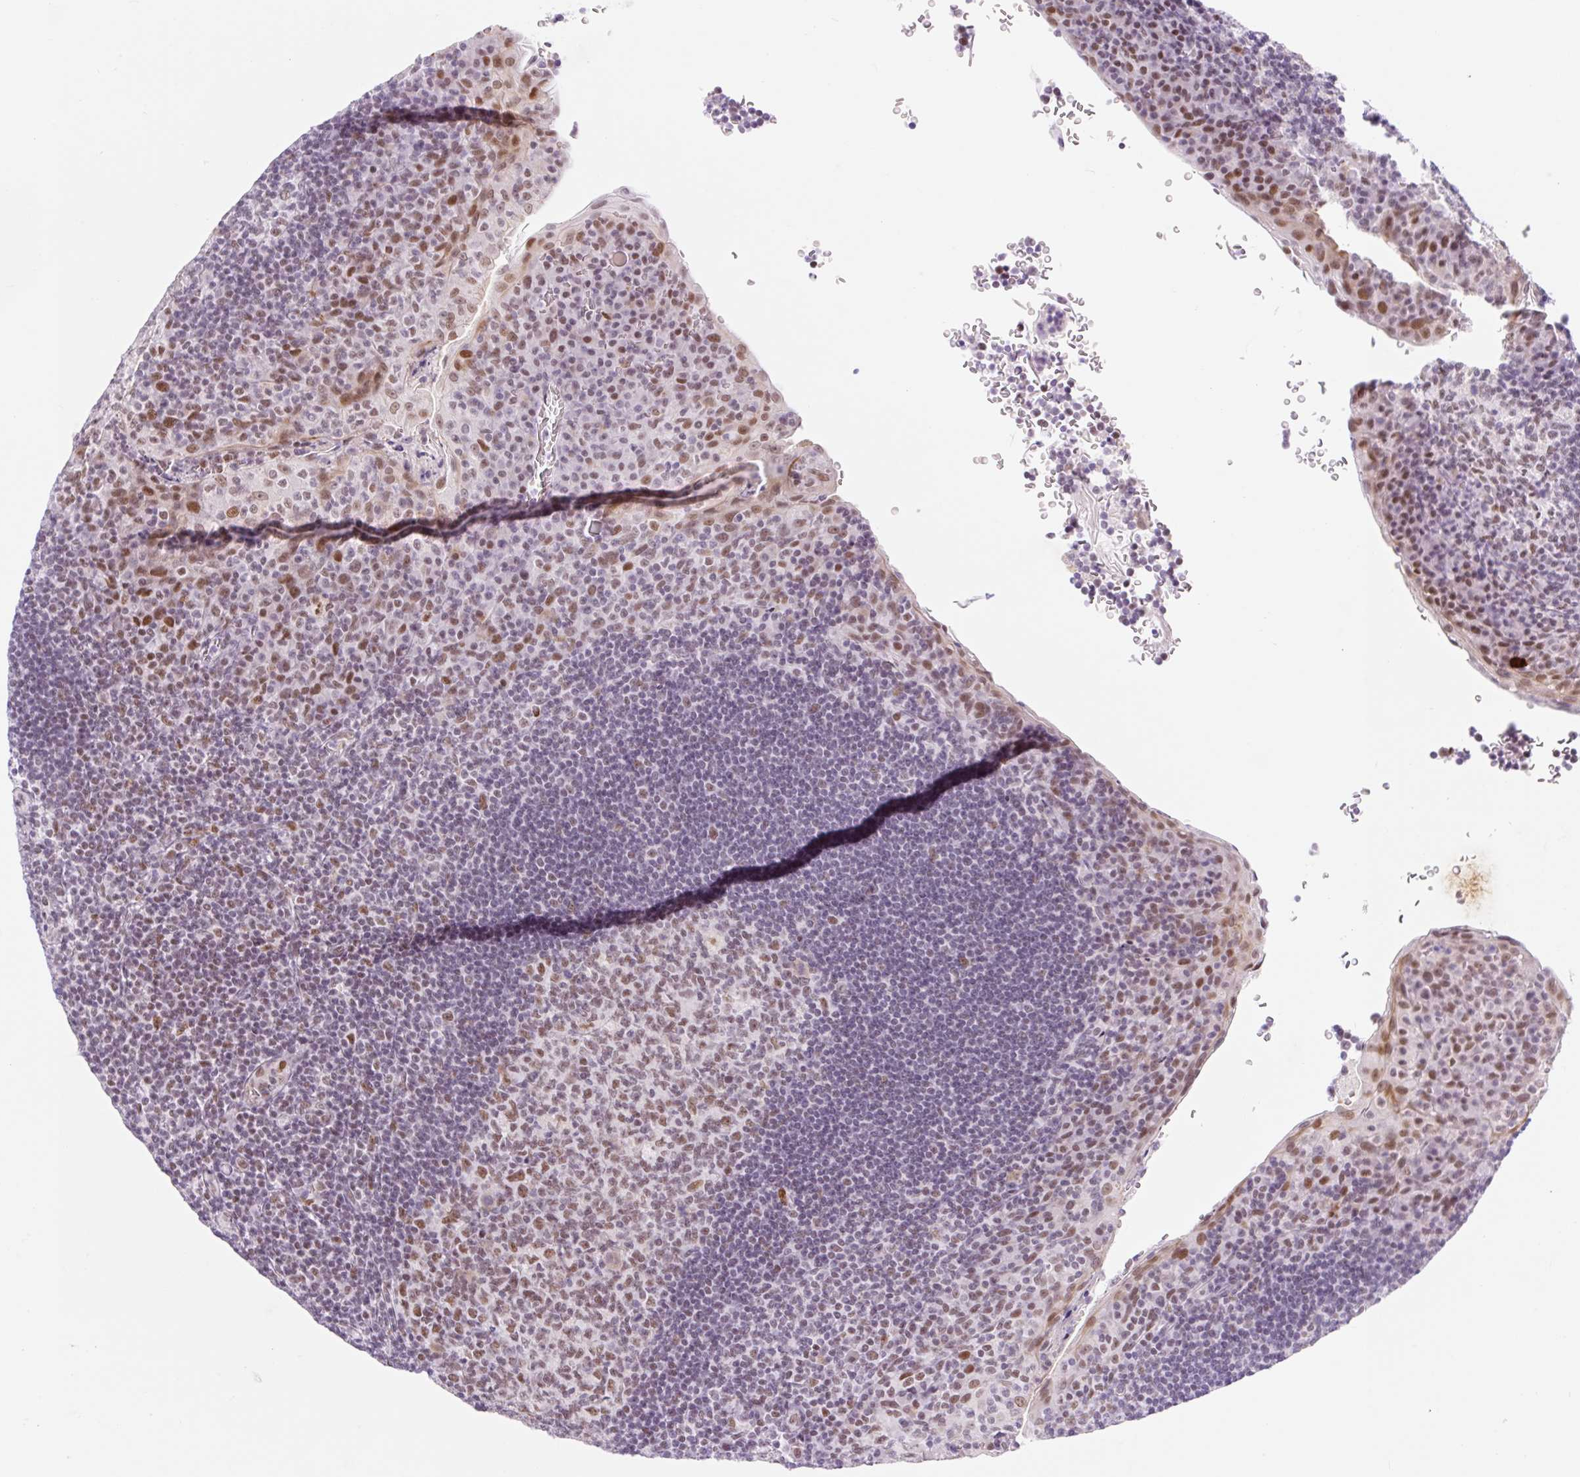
{"staining": {"intensity": "moderate", "quantity": "25%-75%", "location": "nuclear"}, "tissue": "tonsil", "cell_type": "Germinal center cells", "image_type": "normal", "snomed": [{"axis": "morphology", "description": "Normal tissue, NOS"}, {"axis": "topography", "description": "Tonsil"}], "caption": "Germinal center cells reveal medium levels of moderate nuclear positivity in about 25%-75% of cells in benign tonsil.", "gene": "H2BW1", "patient": {"sex": "male", "age": 17}}